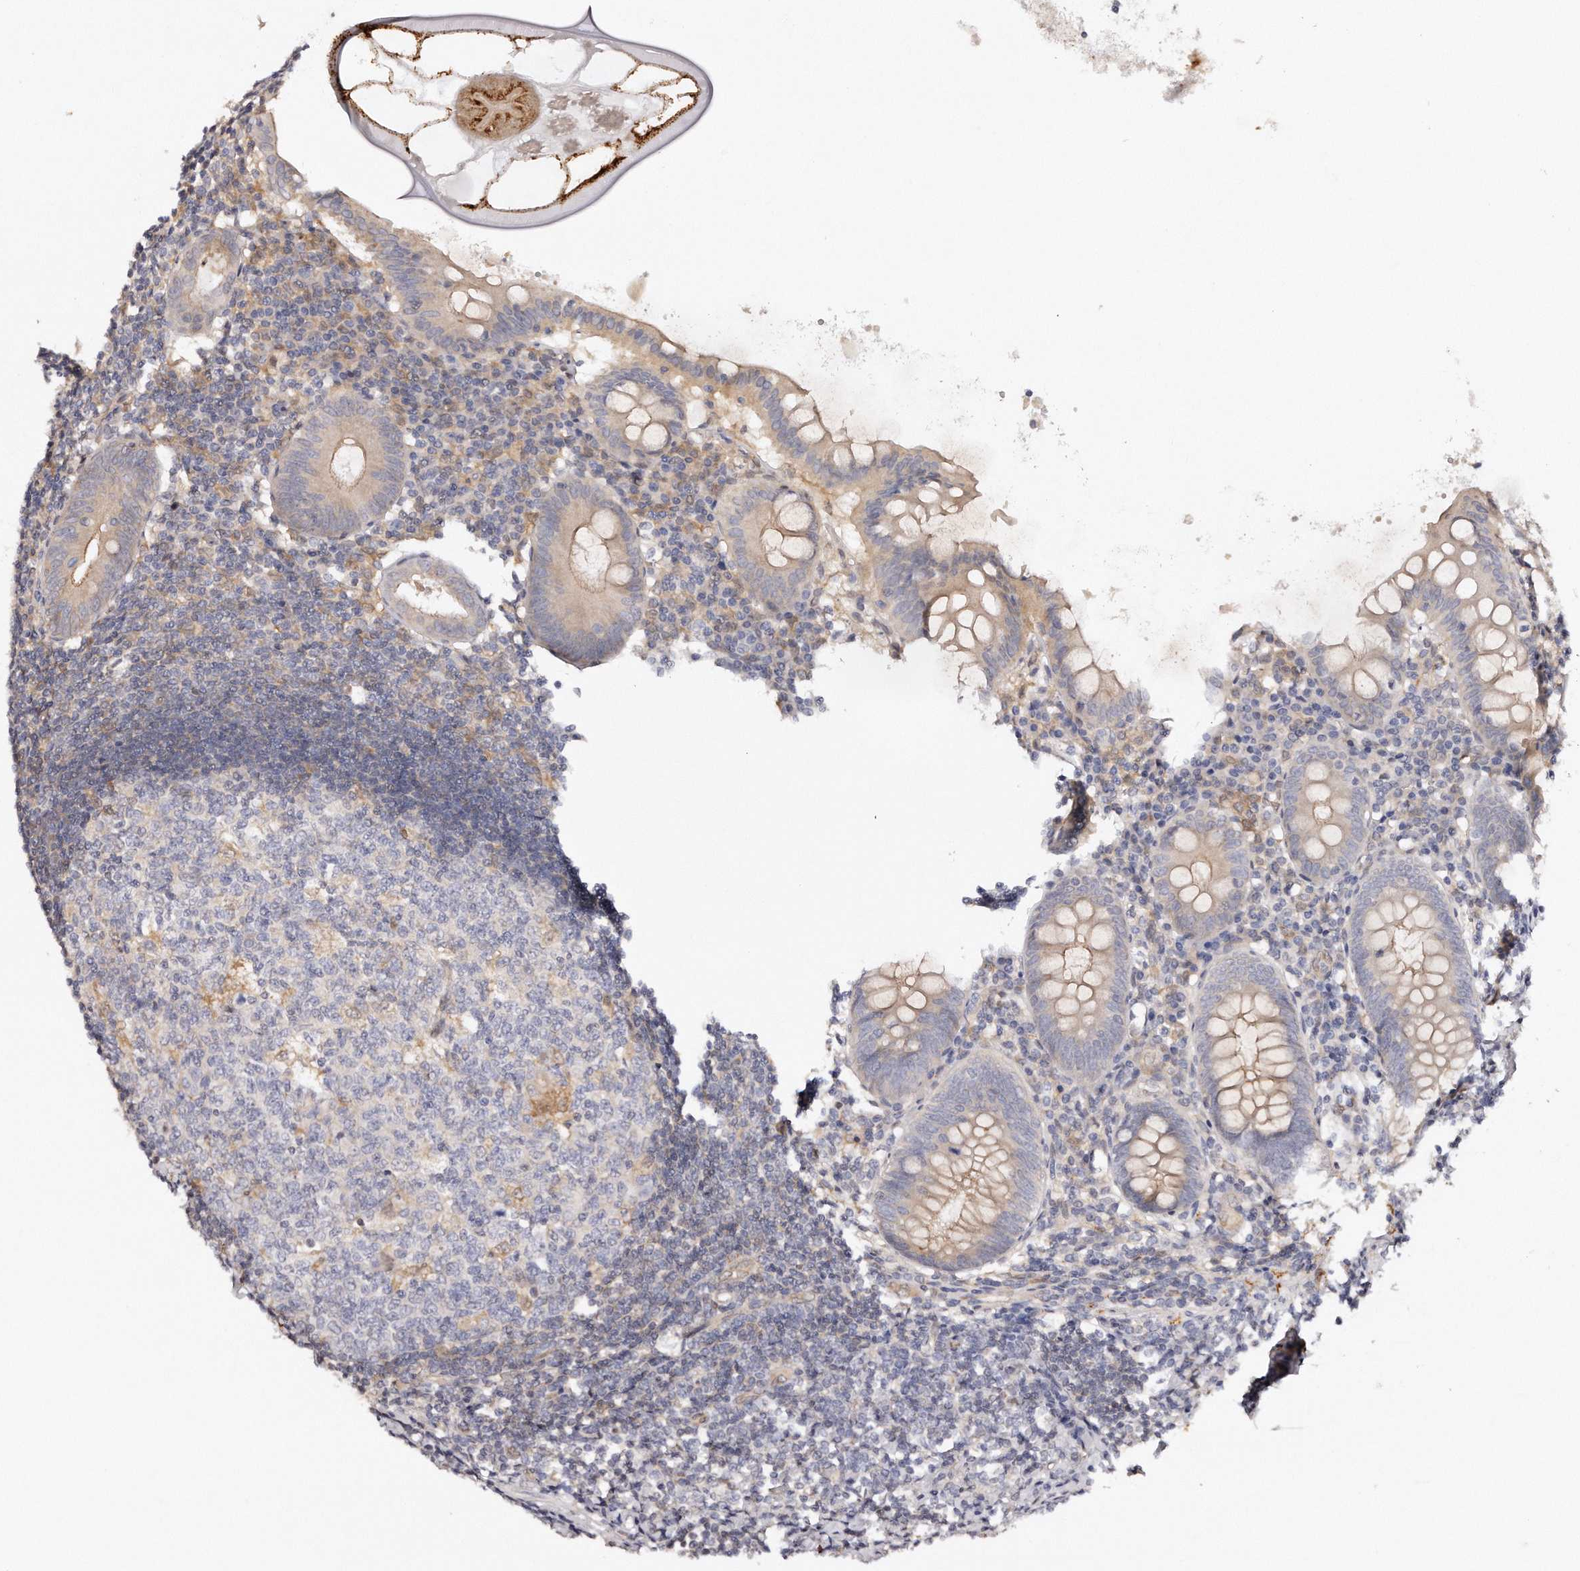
{"staining": {"intensity": "weak", "quantity": "25%-75%", "location": "cytoplasmic/membranous"}, "tissue": "appendix", "cell_type": "Glandular cells", "image_type": "normal", "snomed": [{"axis": "morphology", "description": "Normal tissue, NOS"}, {"axis": "topography", "description": "Appendix"}], "caption": "Weak cytoplasmic/membranous staining for a protein is identified in approximately 25%-75% of glandular cells of benign appendix using immunohistochemistry.", "gene": "GBP4", "patient": {"sex": "female", "age": 54}}